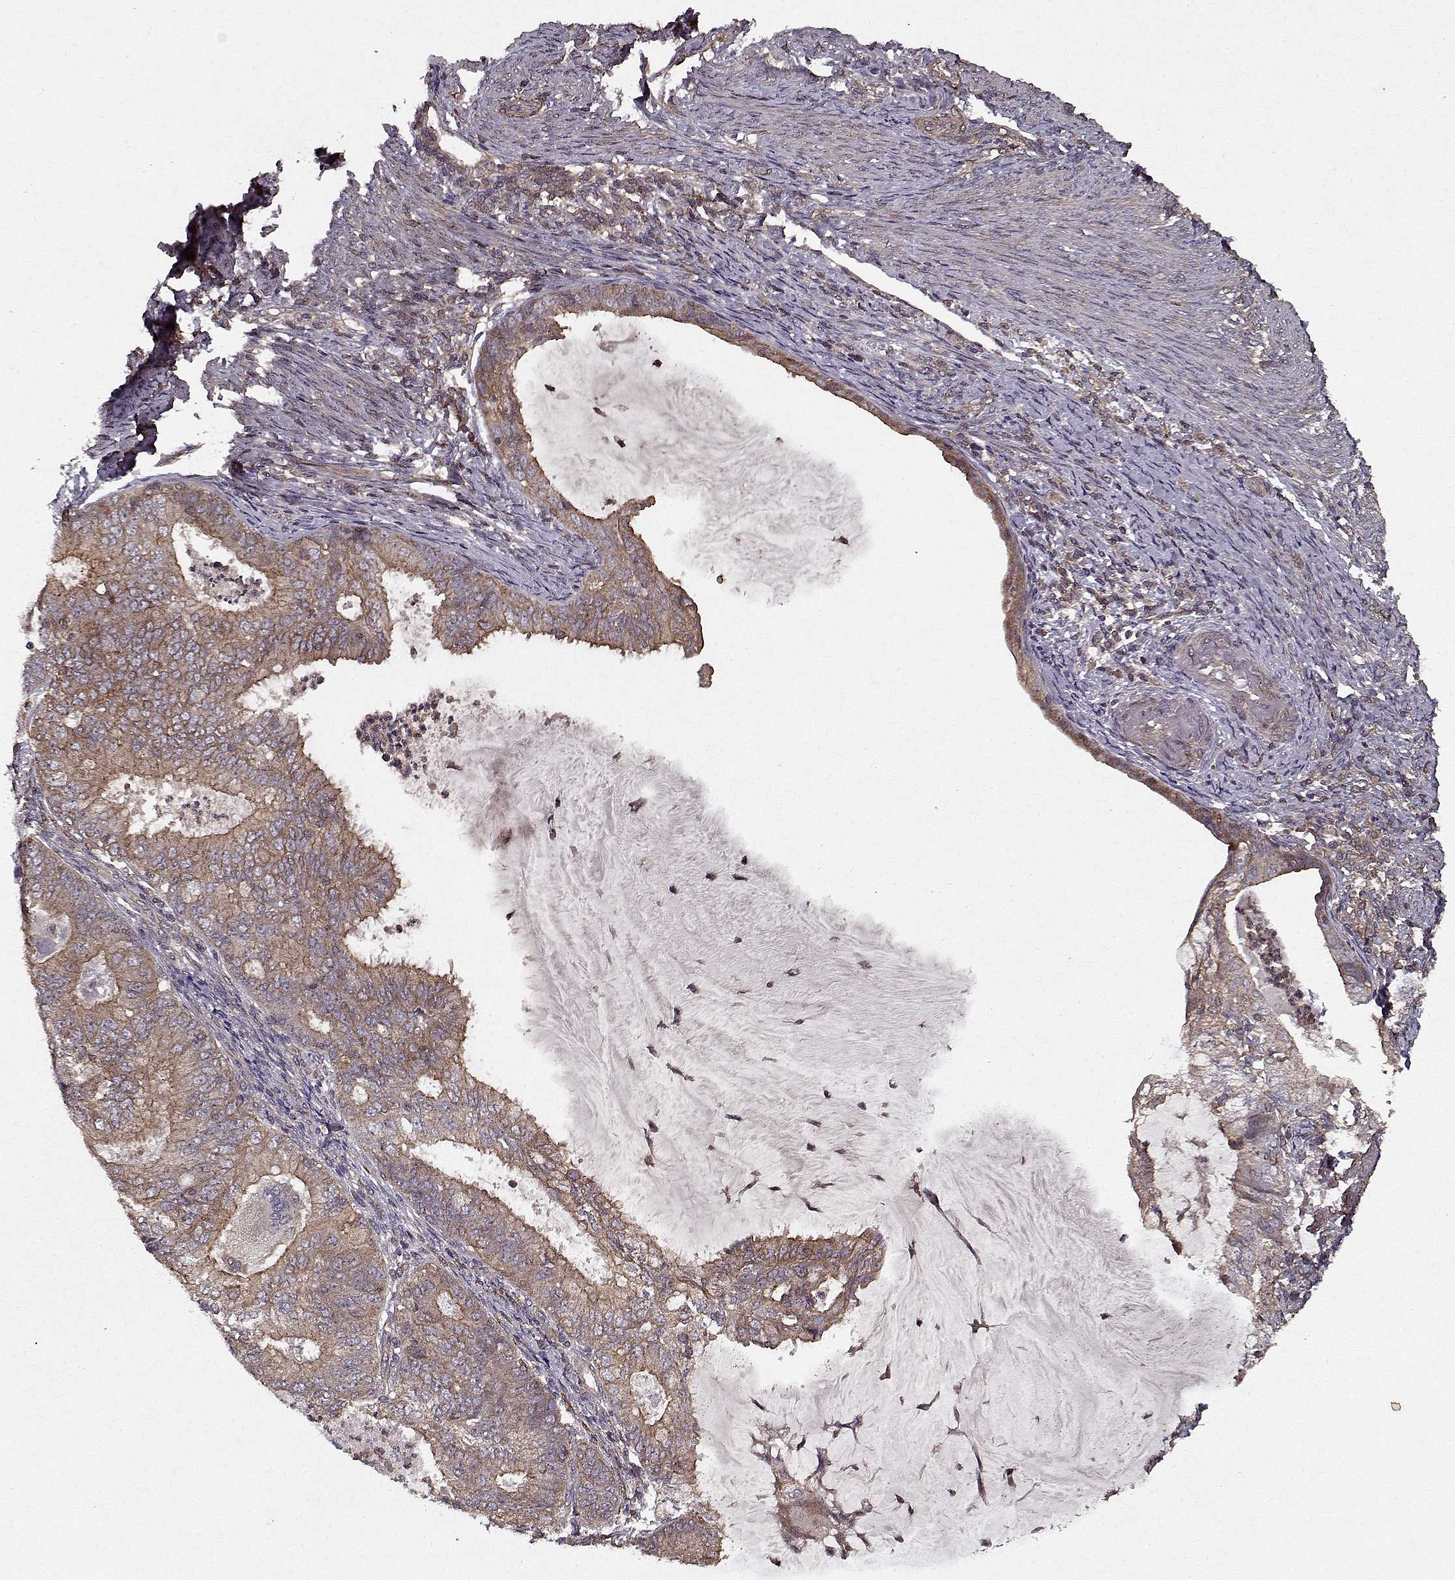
{"staining": {"intensity": "moderate", "quantity": "25%-75%", "location": "cytoplasmic/membranous"}, "tissue": "endometrial cancer", "cell_type": "Tumor cells", "image_type": "cancer", "snomed": [{"axis": "morphology", "description": "Adenocarcinoma, NOS"}, {"axis": "topography", "description": "Endometrium"}], "caption": "Immunohistochemical staining of human endometrial cancer reveals medium levels of moderate cytoplasmic/membranous protein staining in about 25%-75% of tumor cells. The protein is shown in brown color, while the nuclei are stained blue.", "gene": "PPP1R12A", "patient": {"sex": "female", "age": 57}}